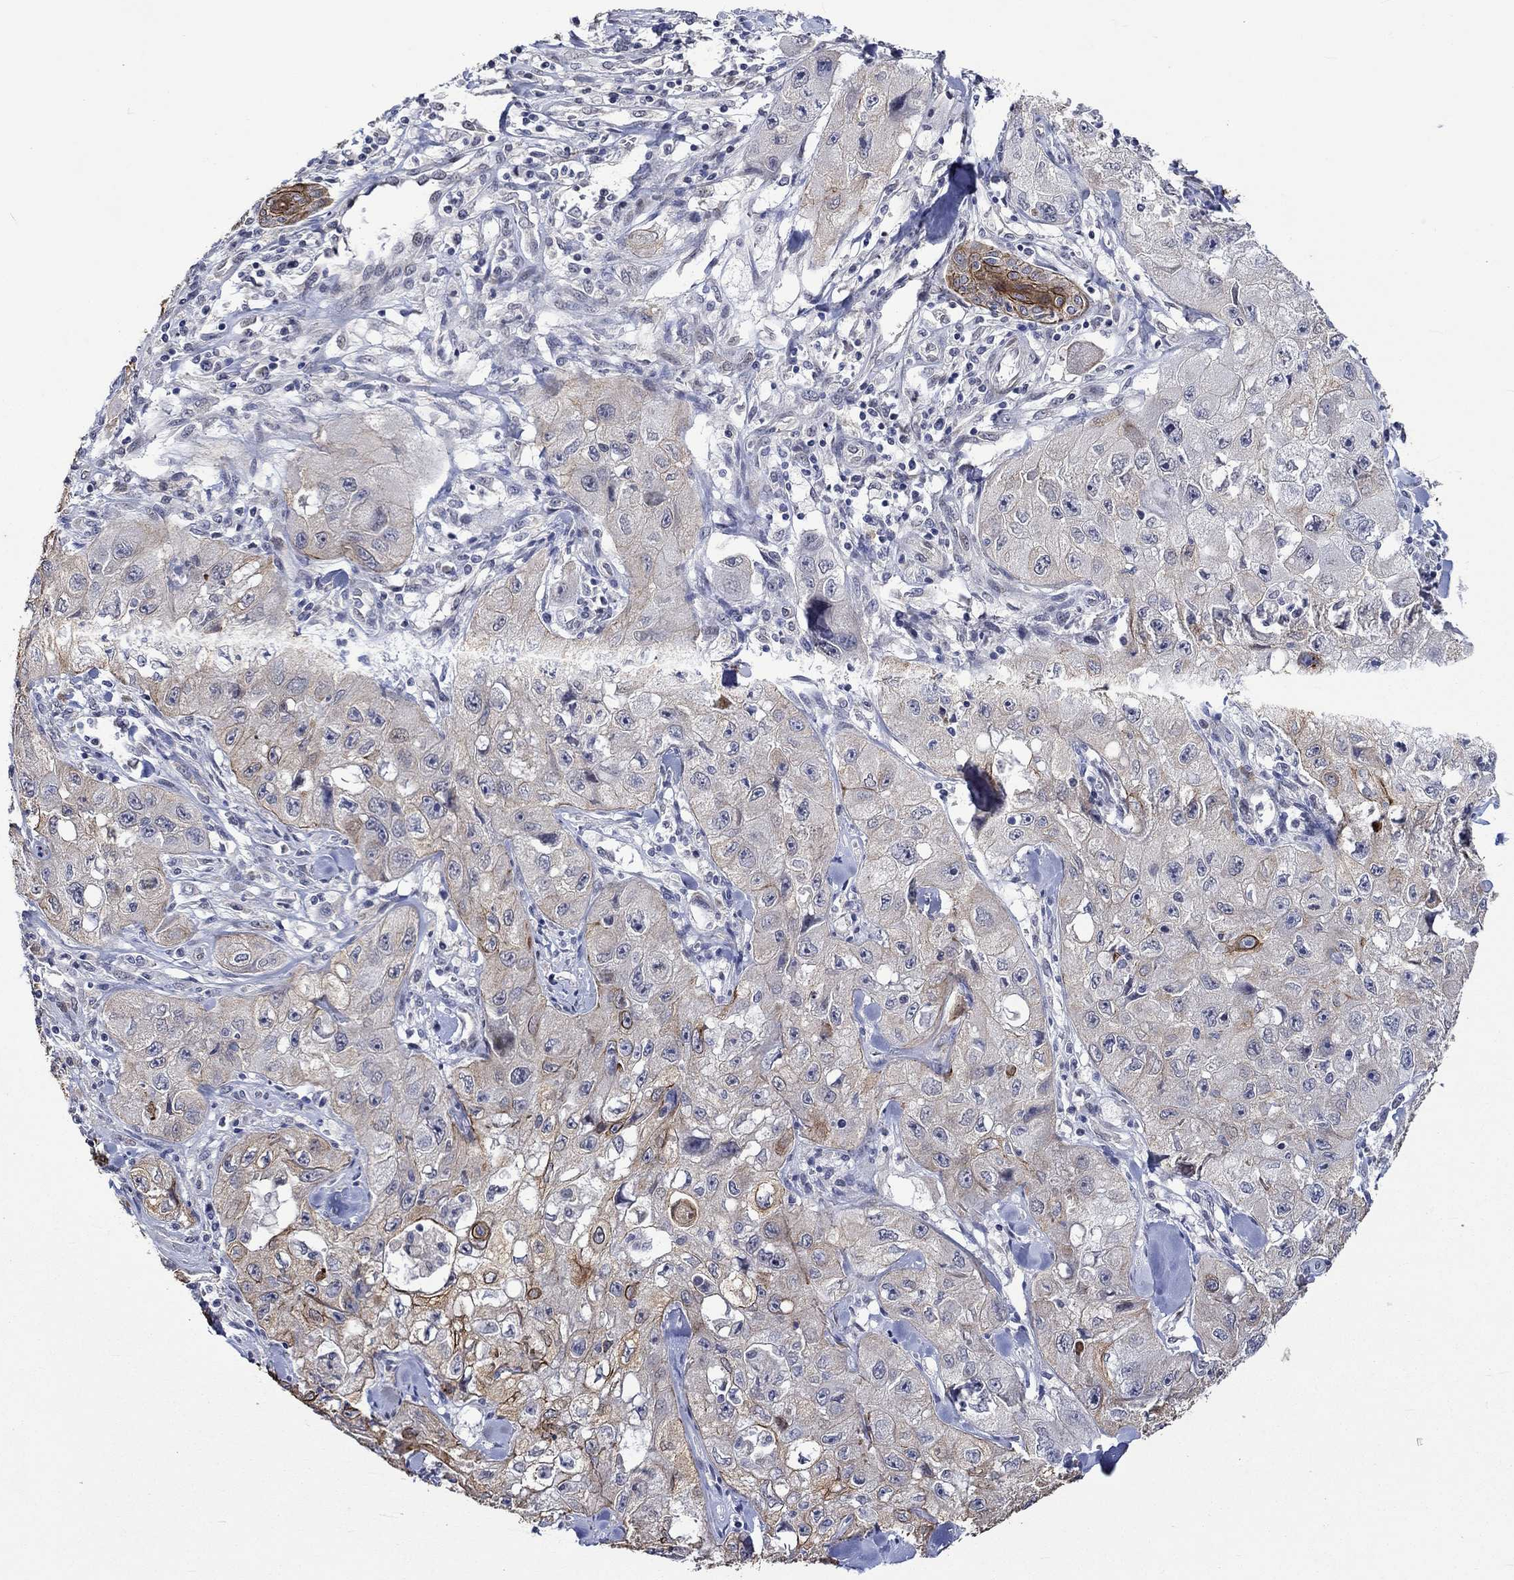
{"staining": {"intensity": "strong", "quantity": "<25%", "location": "cytoplasmic/membranous"}, "tissue": "skin cancer", "cell_type": "Tumor cells", "image_type": "cancer", "snomed": [{"axis": "morphology", "description": "Squamous cell carcinoma, NOS"}, {"axis": "topography", "description": "Skin"}, {"axis": "topography", "description": "Subcutis"}], "caption": "Protein staining exhibits strong cytoplasmic/membranous staining in approximately <25% of tumor cells in squamous cell carcinoma (skin). (Stains: DAB (3,3'-diaminobenzidine) in brown, nuclei in blue, Microscopy: brightfield microscopy at high magnification).", "gene": "DDX3Y", "patient": {"sex": "male", "age": 73}}